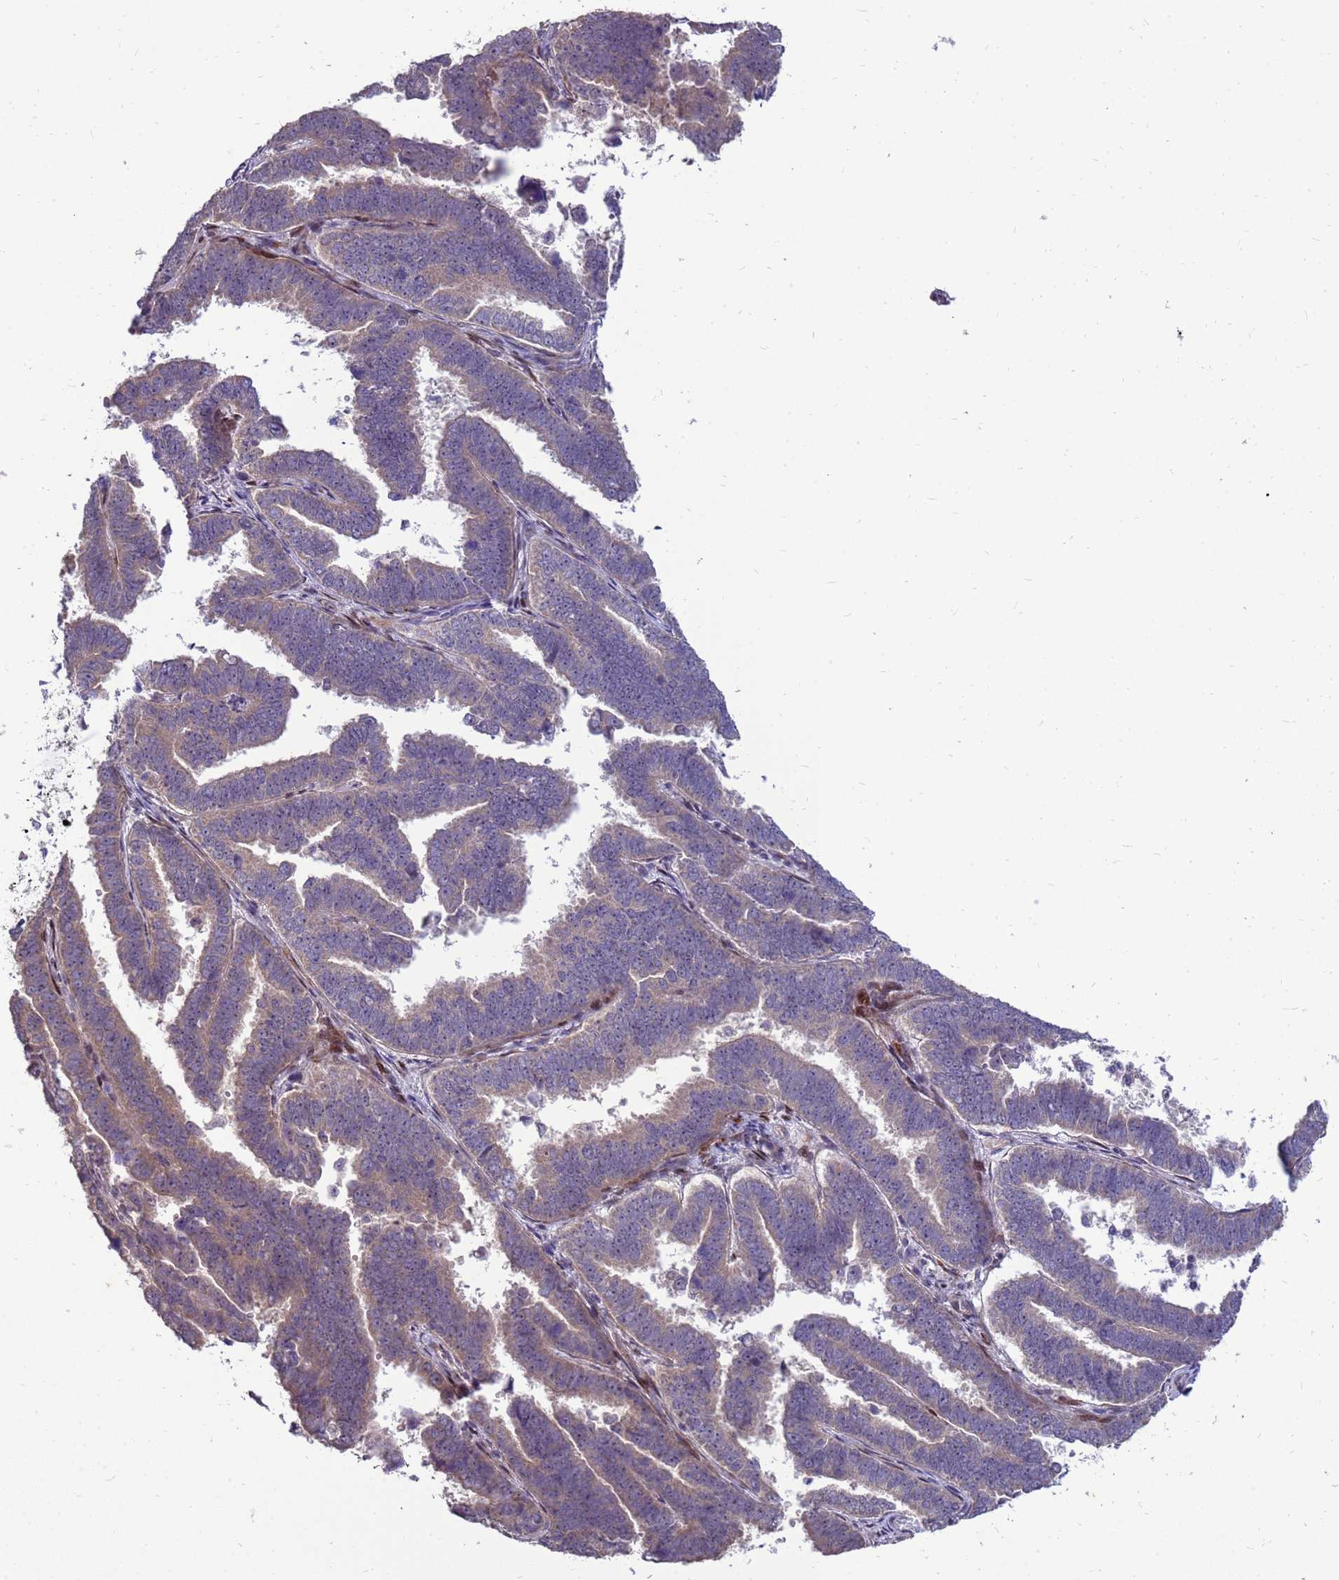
{"staining": {"intensity": "weak", "quantity": "<25%", "location": "cytoplasmic/membranous"}, "tissue": "endometrial cancer", "cell_type": "Tumor cells", "image_type": "cancer", "snomed": [{"axis": "morphology", "description": "Adenocarcinoma, NOS"}, {"axis": "topography", "description": "Endometrium"}], "caption": "Tumor cells are negative for brown protein staining in adenocarcinoma (endometrial).", "gene": "RSPO1", "patient": {"sex": "female", "age": 75}}